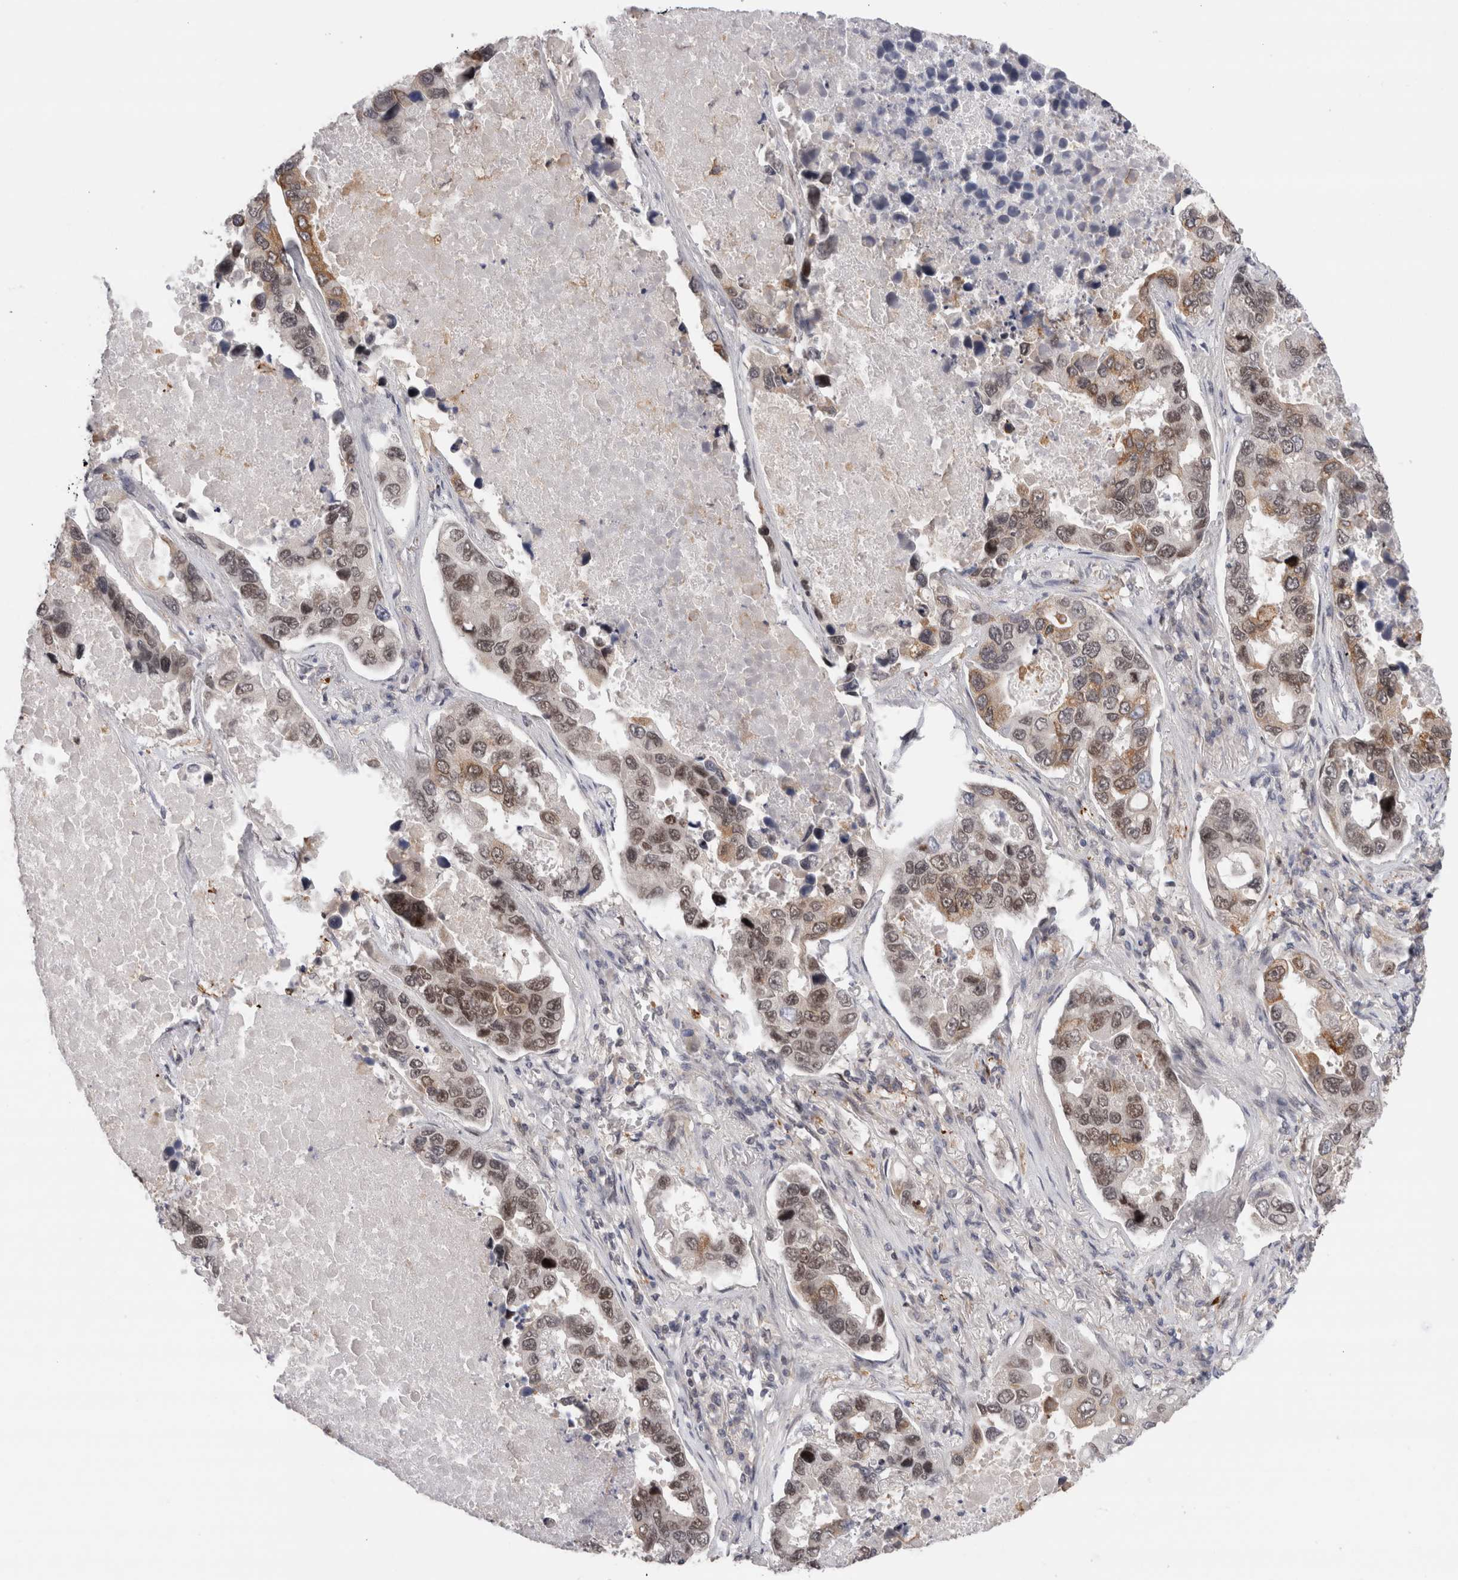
{"staining": {"intensity": "moderate", "quantity": ">75%", "location": "cytoplasmic/membranous,nuclear"}, "tissue": "lung cancer", "cell_type": "Tumor cells", "image_type": "cancer", "snomed": [{"axis": "morphology", "description": "Adenocarcinoma, NOS"}, {"axis": "topography", "description": "Lung"}], "caption": "Adenocarcinoma (lung) stained for a protein reveals moderate cytoplasmic/membranous and nuclear positivity in tumor cells.", "gene": "ZNF521", "patient": {"sex": "male", "age": 64}}